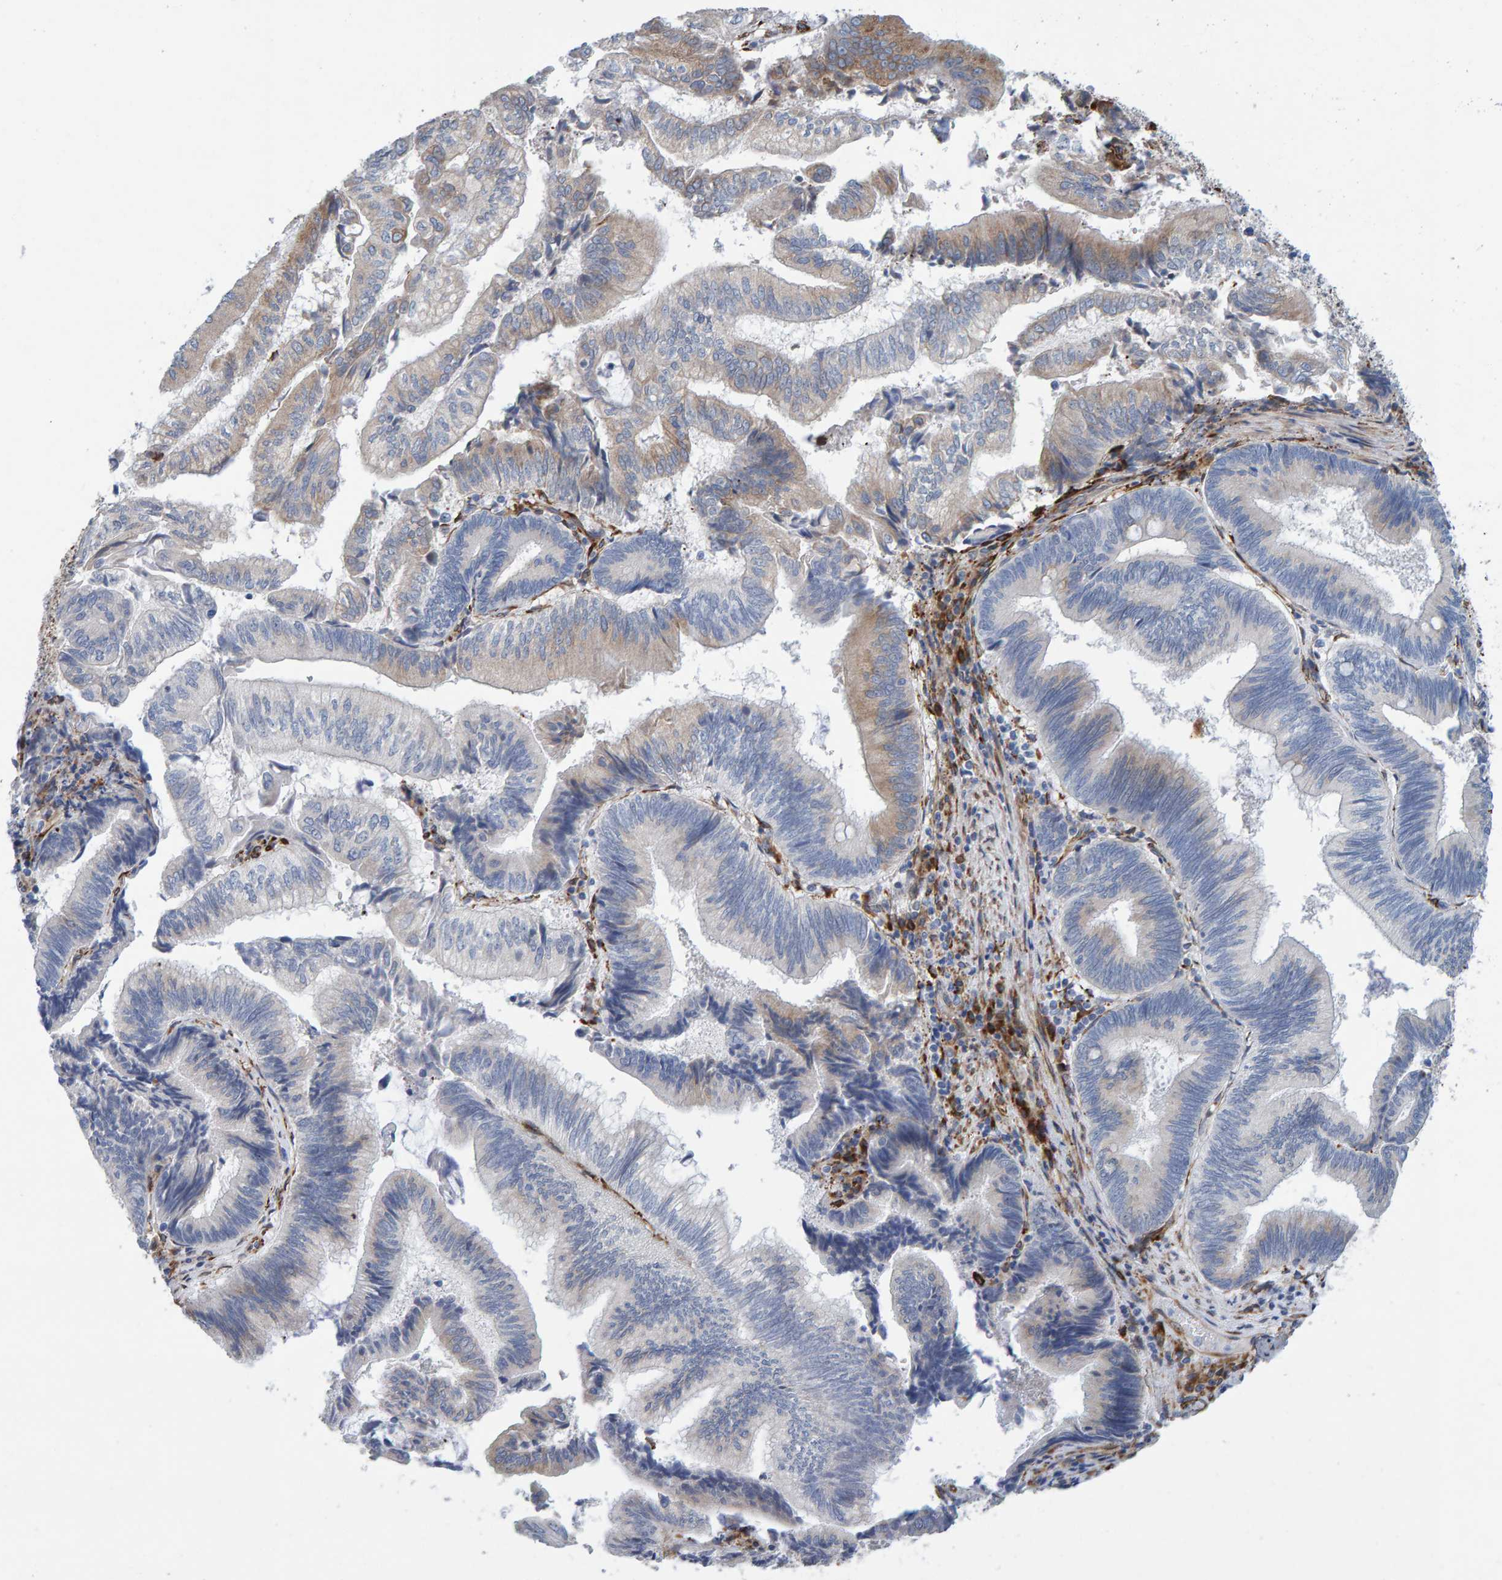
{"staining": {"intensity": "moderate", "quantity": "<25%", "location": "cytoplasmic/membranous"}, "tissue": "pancreatic cancer", "cell_type": "Tumor cells", "image_type": "cancer", "snomed": [{"axis": "morphology", "description": "Adenocarcinoma, NOS"}, {"axis": "topography", "description": "Pancreas"}], "caption": "Pancreatic cancer (adenocarcinoma) tissue demonstrates moderate cytoplasmic/membranous expression in approximately <25% of tumor cells, visualized by immunohistochemistry.", "gene": "MMP16", "patient": {"sex": "male", "age": 82}}